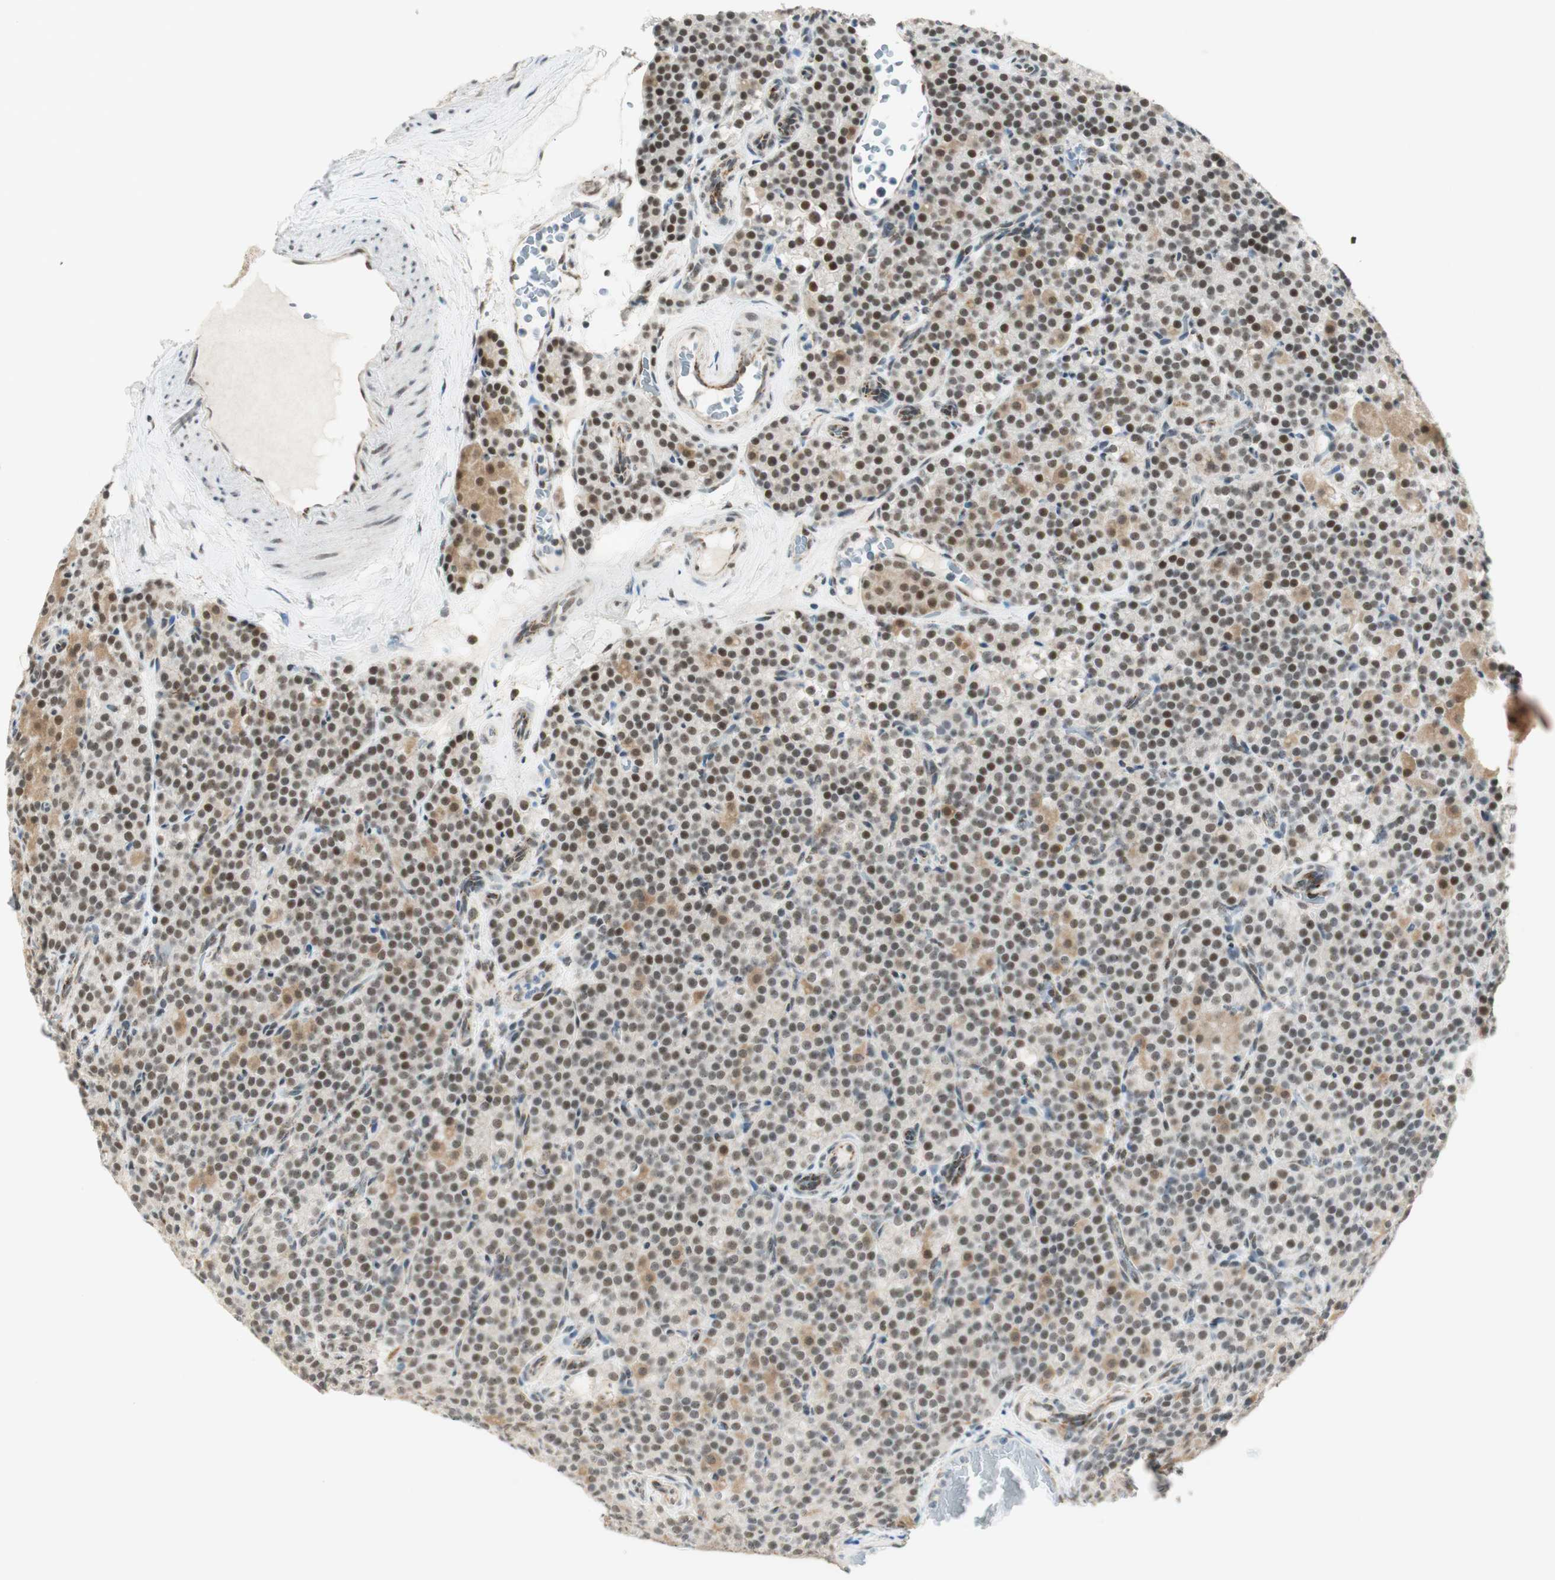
{"staining": {"intensity": "moderate", "quantity": ">75%", "location": "cytoplasmic/membranous,nuclear"}, "tissue": "parathyroid gland", "cell_type": "Glandular cells", "image_type": "normal", "snomed": [{"axis": "morphology", "description": "Normal tissue, NOS"}, {"axis": "topography", "description": "Parathyroid gland"}], "caption": "Unremarkable parathyroid gland reveals moderate cytoplasmic/membranous,nuclear positivity in about >75% of glandular cells.", "gene": "ZNF782", "patient": {"sex": "female", "age": 57}}